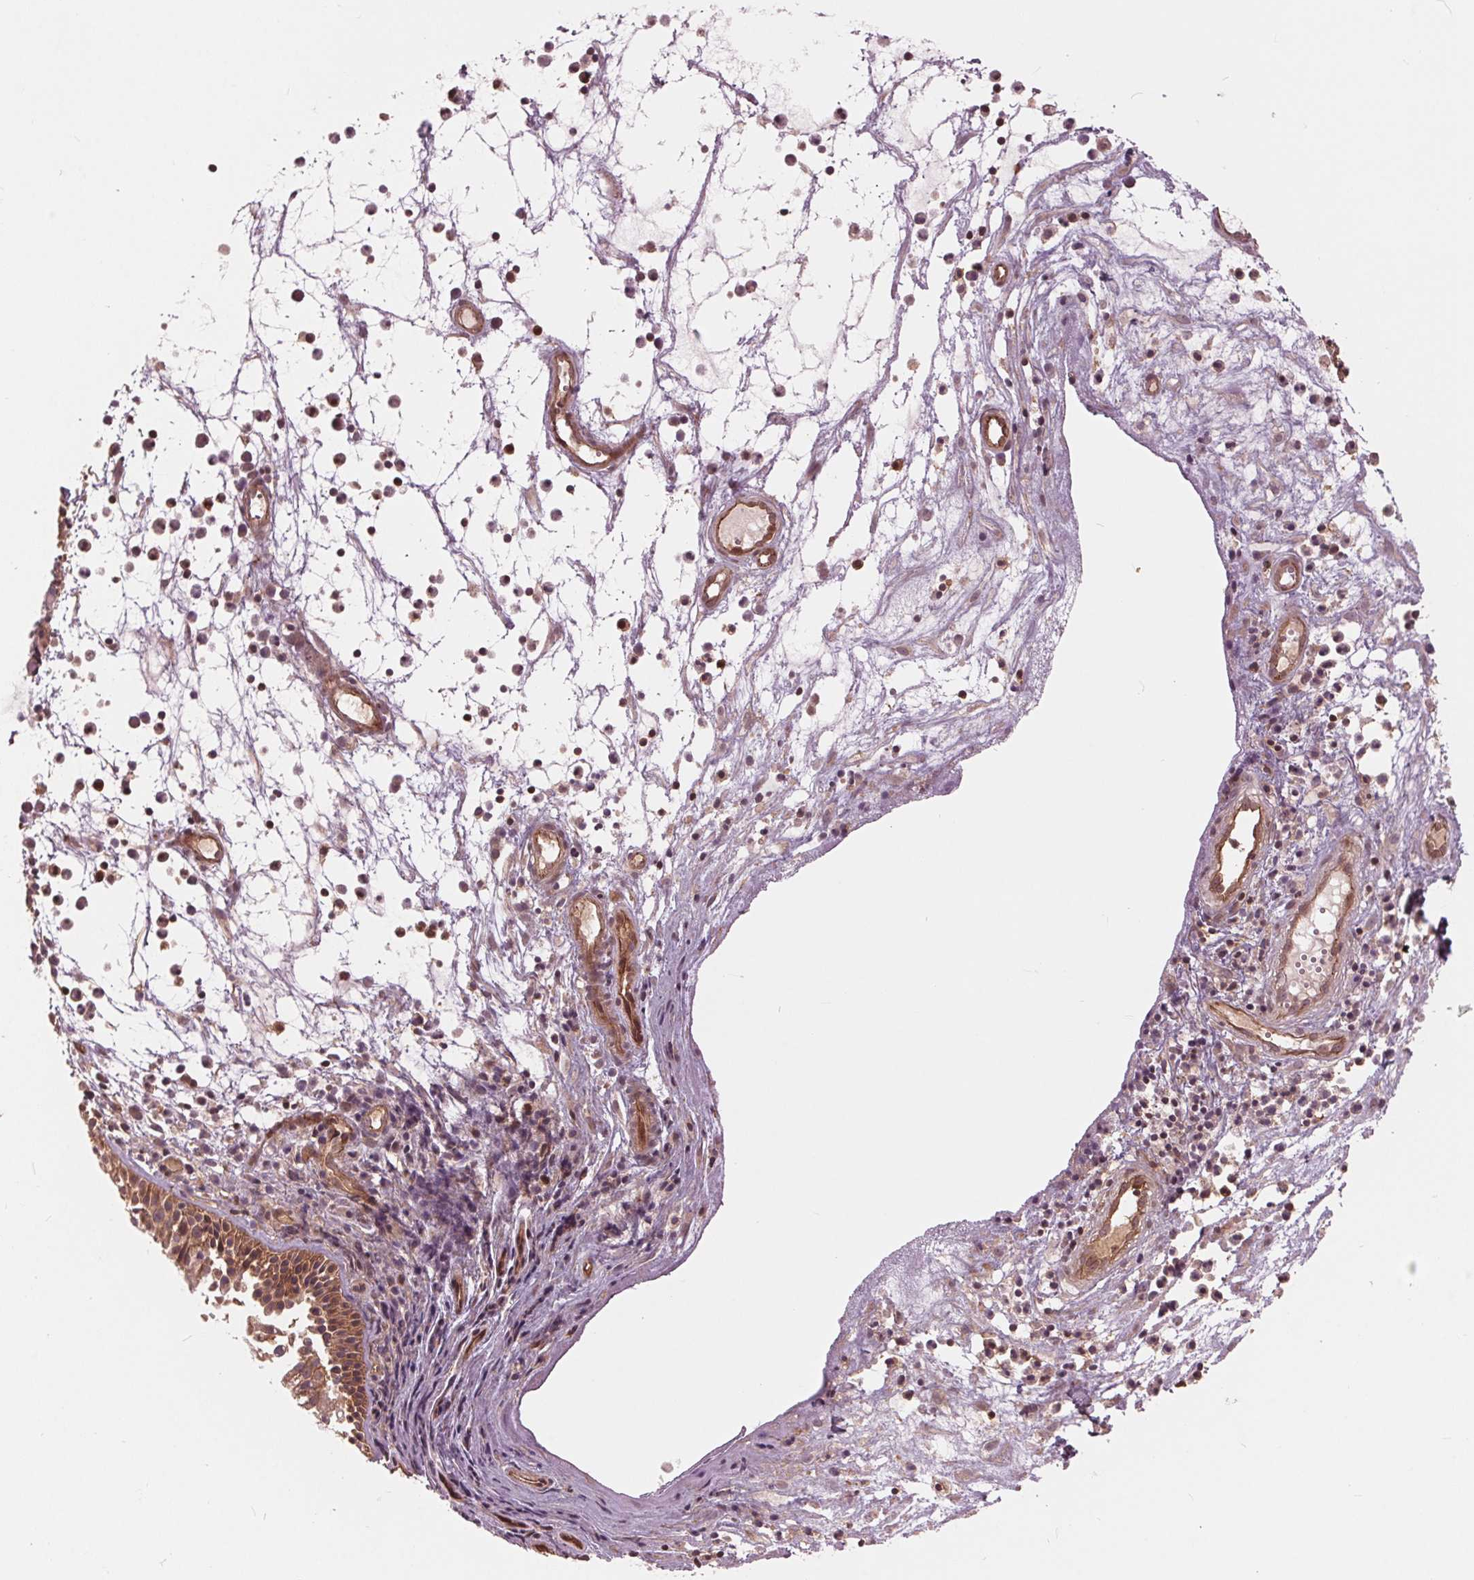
{"staining": {"intensity": "moderate", "quantity": ">75%", "location": "cytoplasmic/membranous,nuclear"}, "tissue": "nasopharynx", "cell_type": "Respiratory epithelial cells", "image_type": "normal", "snomed": [{"axis": "morphology", "description": "Normal tissue, NOS"}, {"axis": "topography", "description": "Nasopharynx"}], "caption": "This photomicrograph demonstrates unremarkable nasopharynx stained with immunohistochemistry to label a protein in brown. The cytoplasmic/membranous,nuclear of respiratory epithelial cells show moderate positivity for the protein. Nuclei are counter-stained blue.", "gene": "TXNIP", "patient": {"sex": "male", "age": 31}}